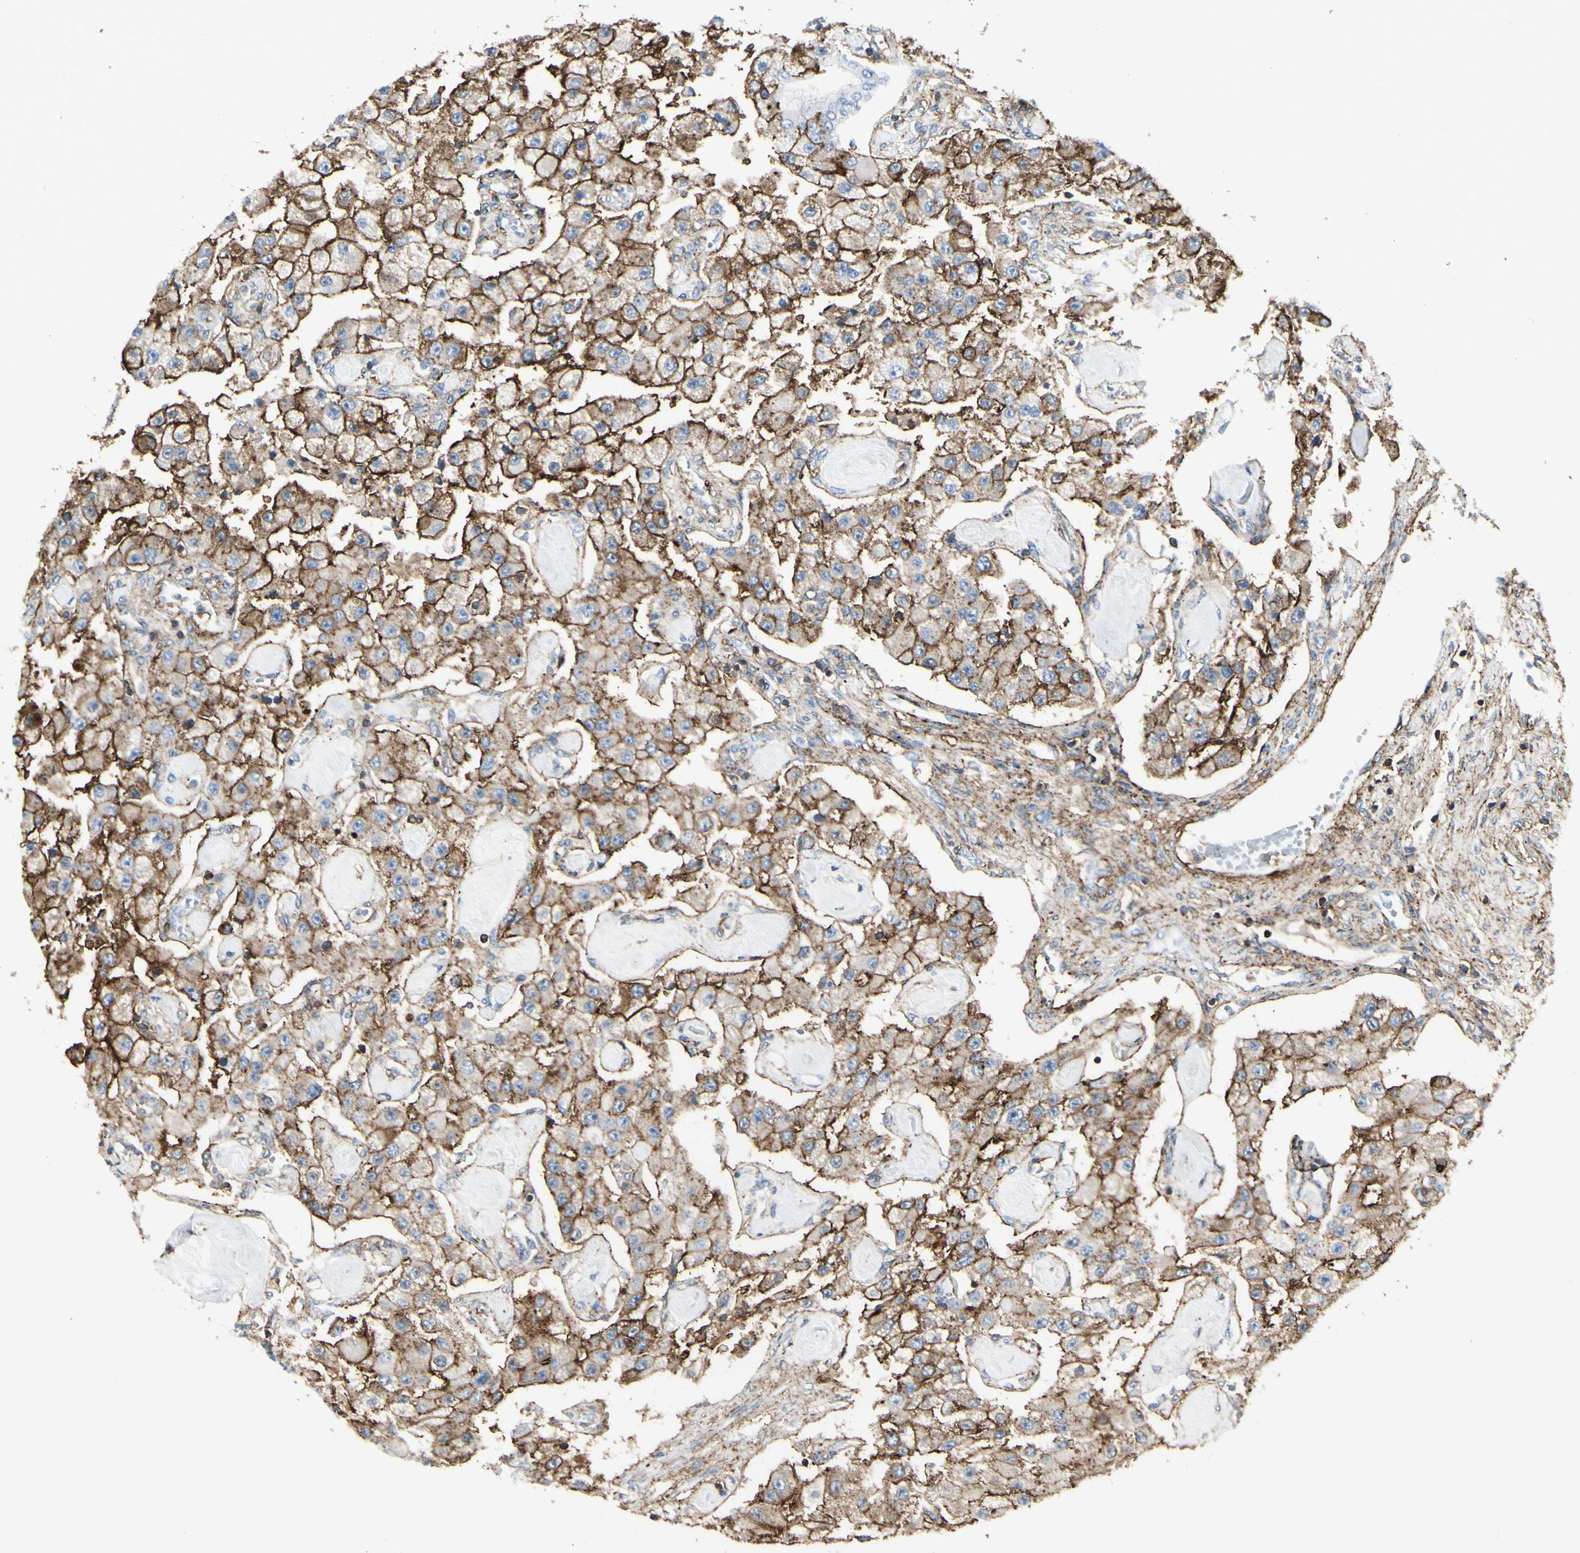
{"staining": {"intensity": "strong", "quantity": ">75%", "location": "cytoplasmic/membranous"}, "tissue": "carcinoid", "cell_type": "Tumor cells", "image_type": "cancer", "snomed": [{"axis": "morphology", "description": "Carcinoid, malignant, NOS"}, {"axis": "topography", "description": "Pancreas"}], "caption": "Human malignant carcinoid stained for a protein (brown) demonstrates strong cytoplasmic/membranous positive expression in about >75% of tumor cells.", "gene": "CLEC2B", "patient": {"sex": "male", "age": 41}}